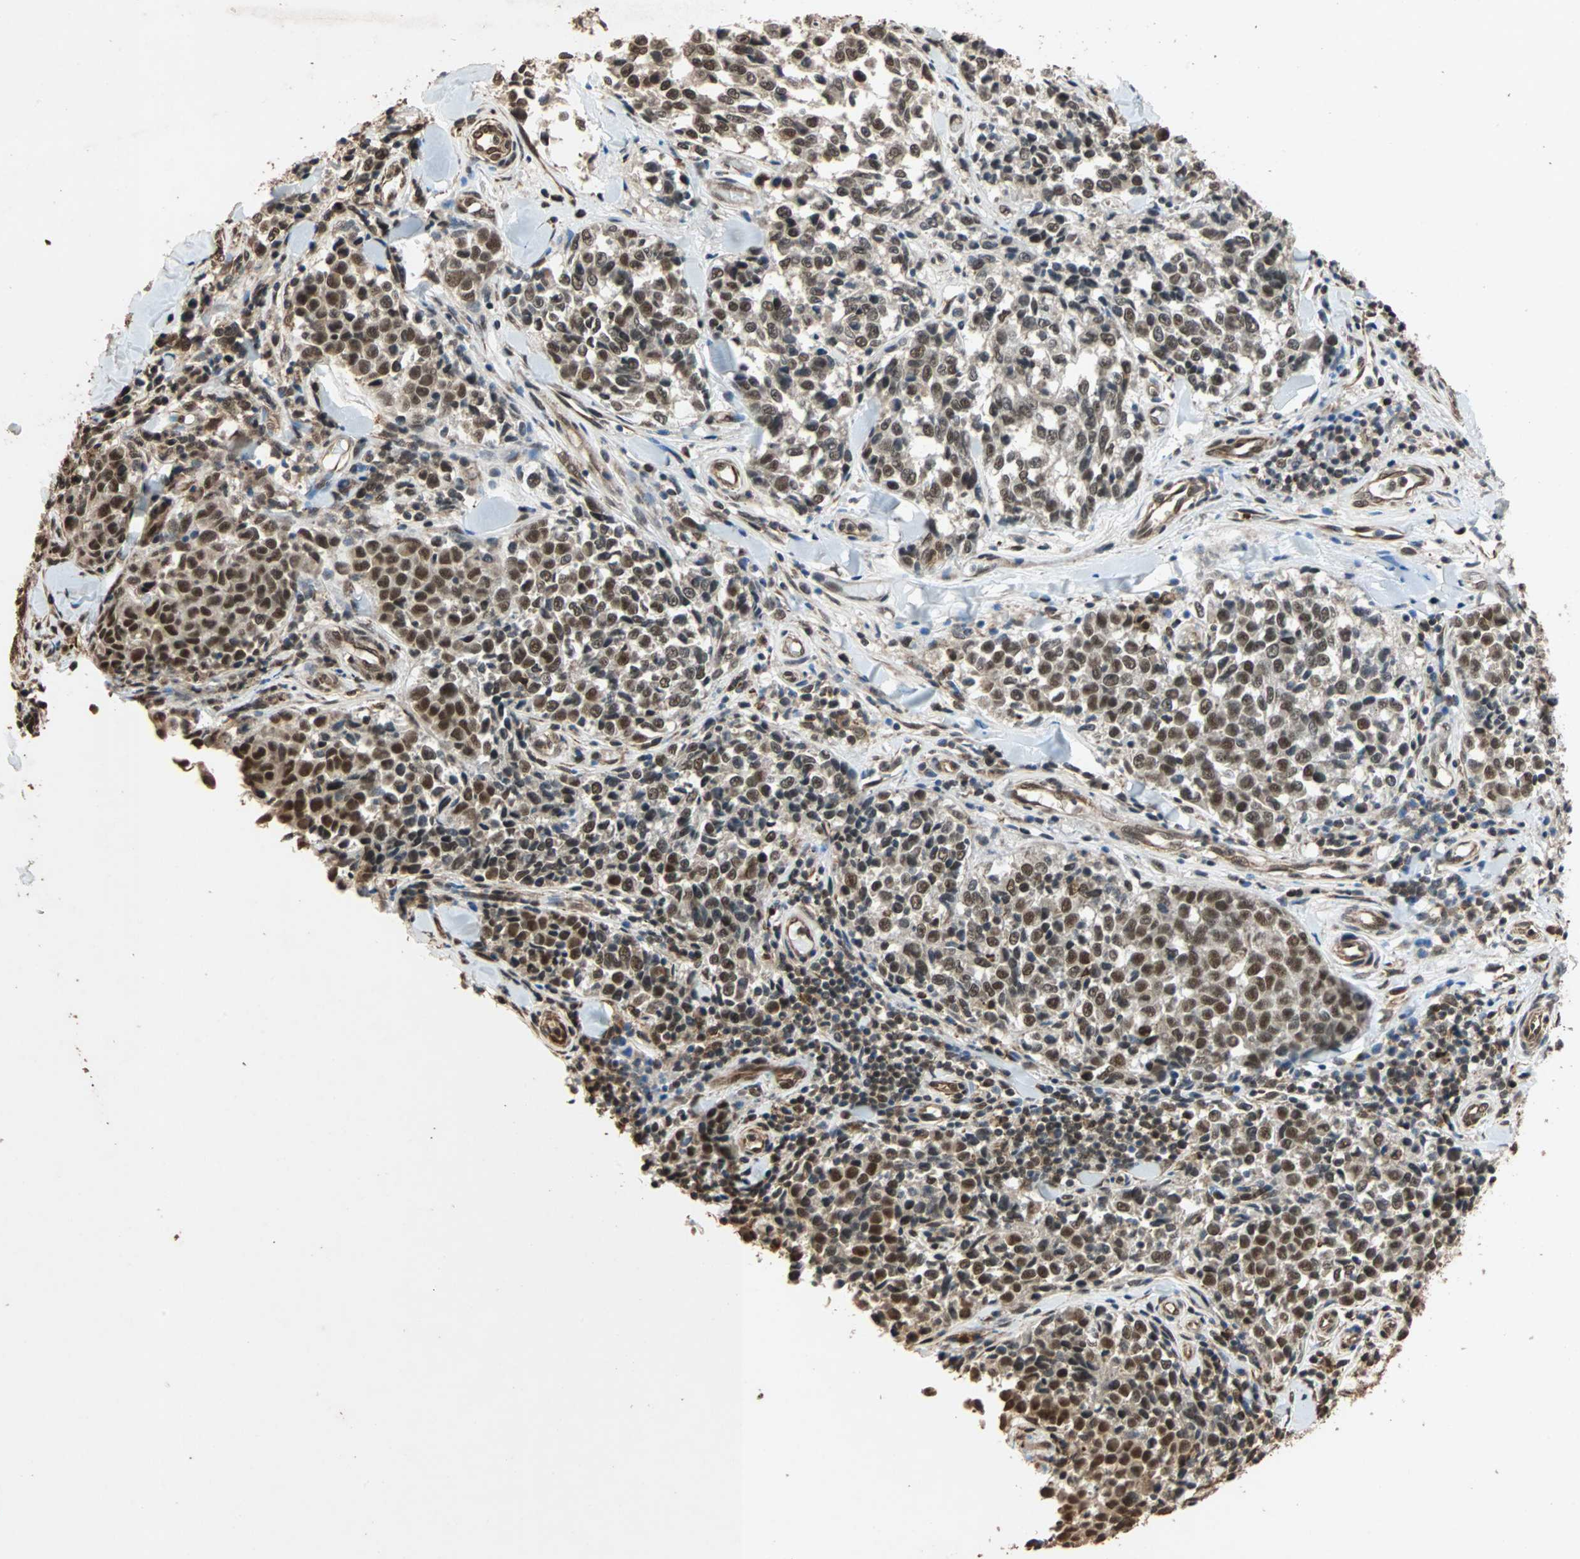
{"staining": {"intensity": "strong", "quantity": ">75%", "location": "nuclear"}, "tissue": "melanoma", "cell_type": "Tumor cells", "image_type": "cancer", "snomed": [{"axis": "morphology", "description": "Malignant melanoma, NOS"}, {"axis": "topography", "description": "Skin"}], "caption": "Tumor cells show strong nuclear positivity in approximately >75% of cells in malignant melanoma.", "gene": "CDC5L", "patient": {"sex": "female", "age": 64}}